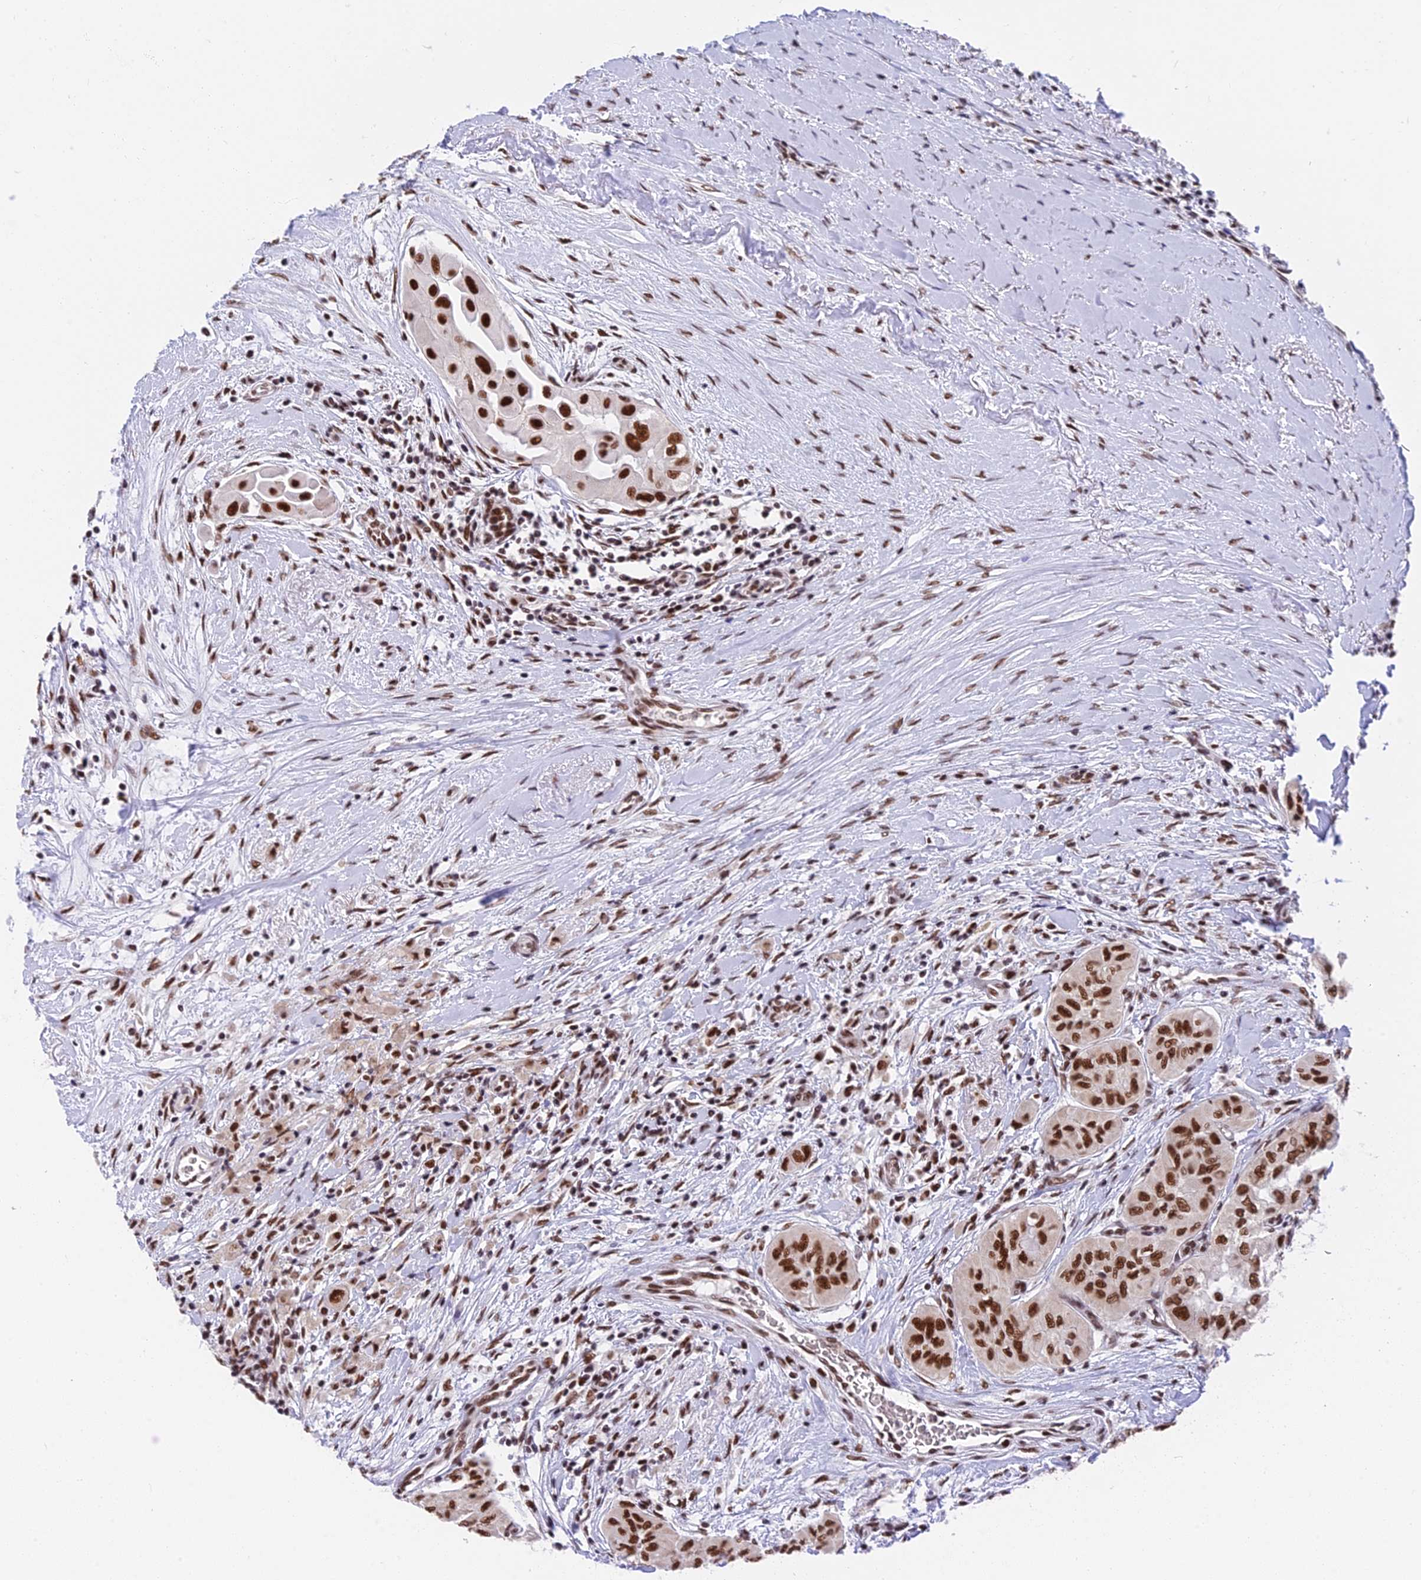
{"staining": {"intensity": "strong", "quantity": ">75%", "location": "nuclear"}, "tissue": "thyroid cancer", "cell_type": "Tumor cells", "image_type": "cancer", "snomed": [{"axis": "morphology", "description": "Papillary adenocarcinoma, NOS"}, {"axis": "topography", "description": "Thyroid gland"}], "caption": "Thyroid papillary adenocarcinoma tissue reveals strong nuclear expression in approximately >75% of tumor cells, visualized by immunohistochemistry. (brown staining indicates protein expression, while blue staining denotes nuclei).", "gene": "EEF1AKMT3", "patient": {"sex": "female", "age": 59}}